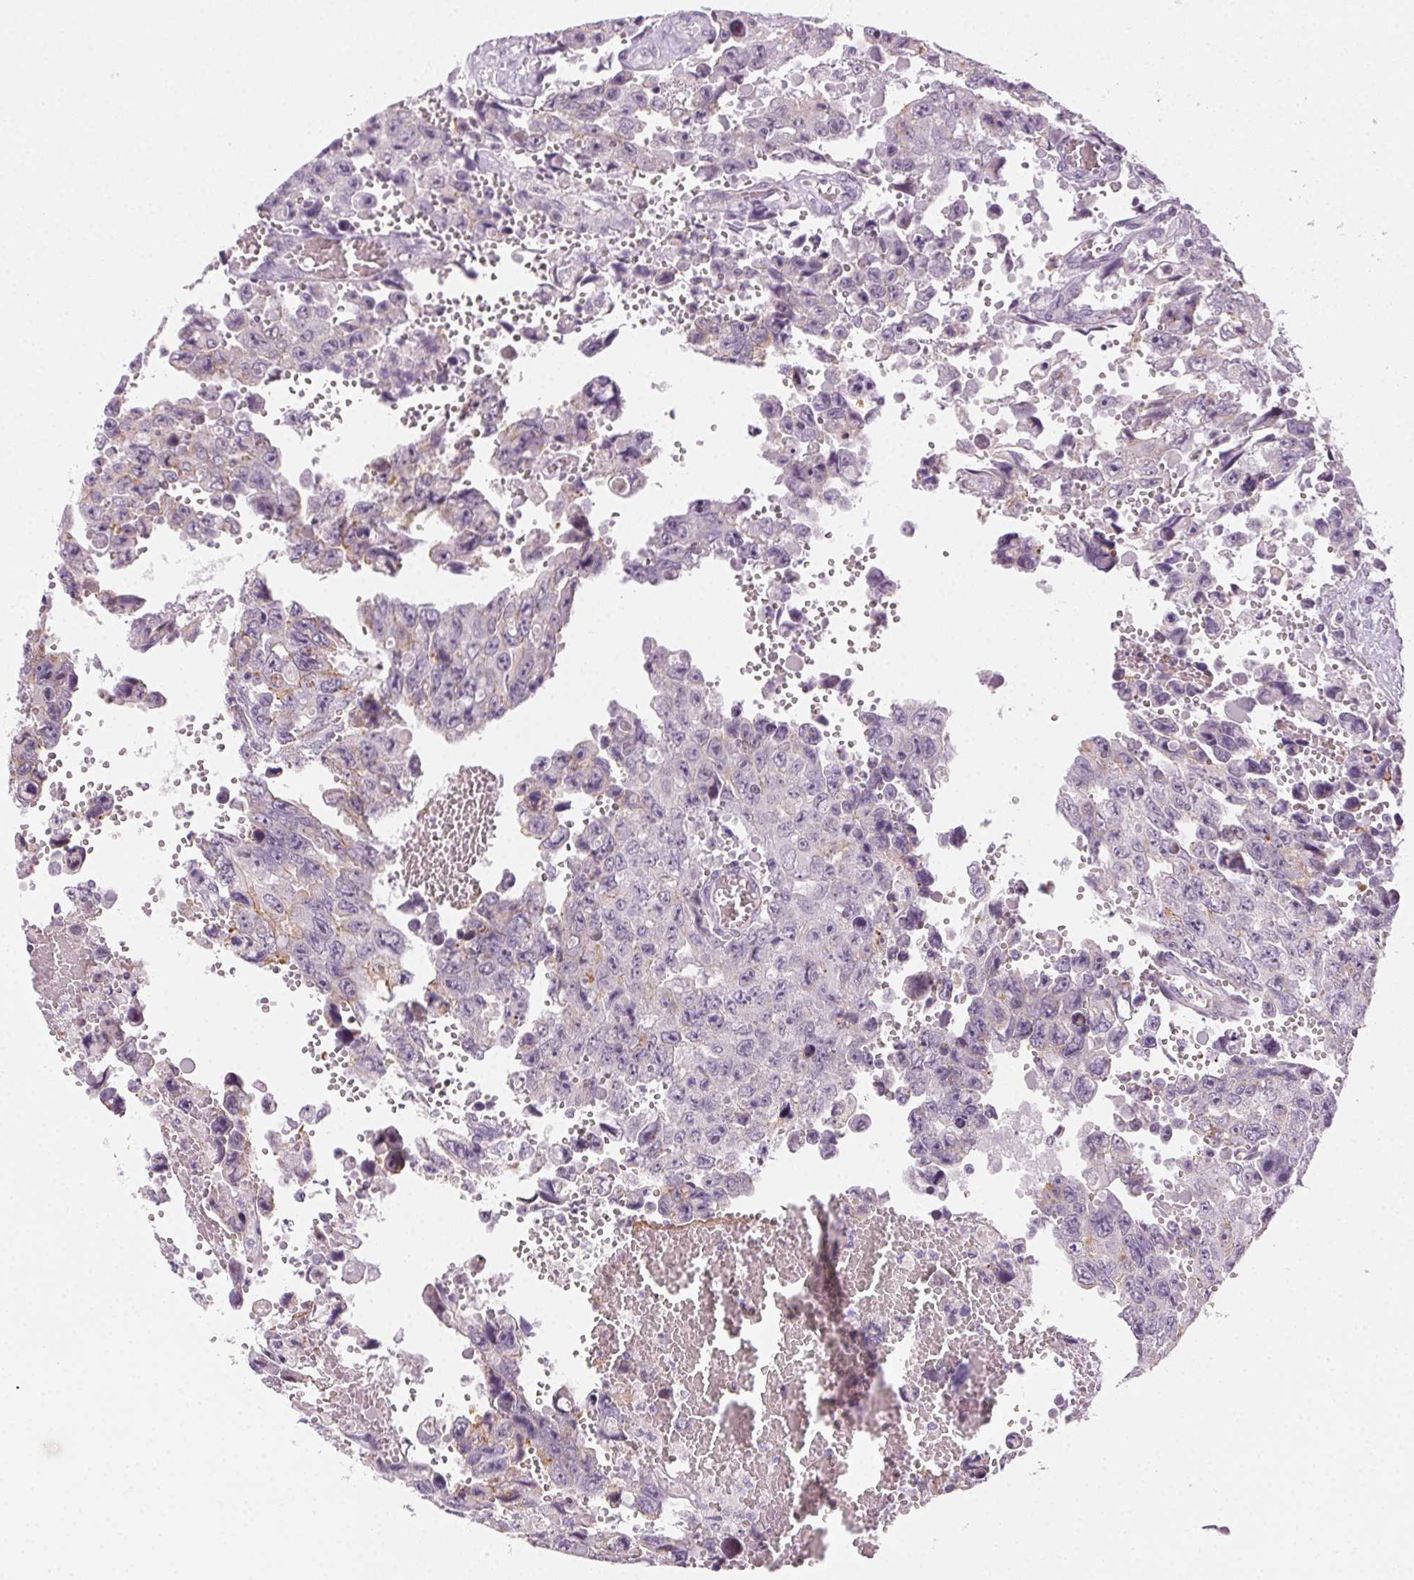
{"staining": {"intensity": "negative", "quantity": "none", "location": "none"}, "tissue": "testis cancer", "cell_type": "Tumor cells", "image_type": "cancer", "snomed": [{"axis": "morphology", "description": "Seminoma, NOS"}, {"axis": "topography", "description": "Testis"}], "caption": "Immunohistochemical staining of human testis seminoma exhibits no significant expression in tumor cells.", "gene": "AIF1L", "patient": {"sex": "male", "age": 26}}